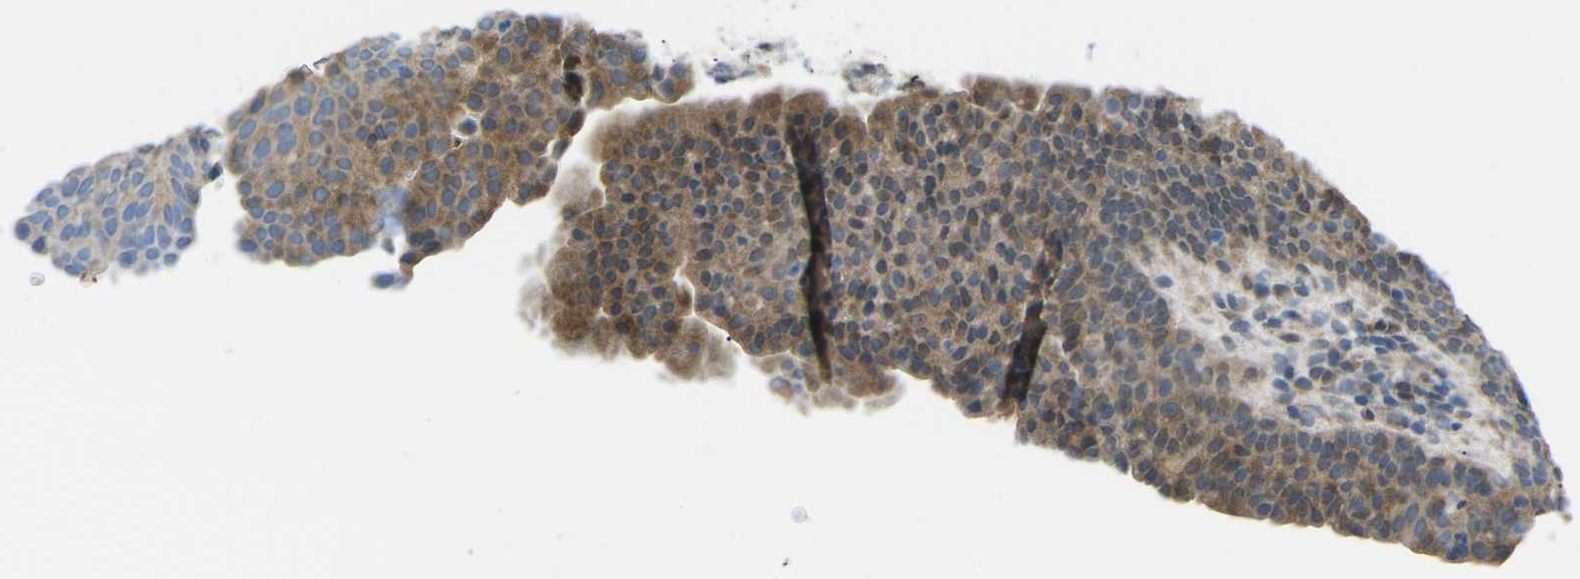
{"staining": {"intensity": "moderate", "quantity": ">75%", "location": "cytoplasmic/membranous,nuclear"}, "tissue": "urothelial cancer", "cell_type": "Tumor cells", "image_type": "cancer", "snomed": [{"axis": "morphology", "description": "Urothelial carcinoma, Low grade"}, {"axis": "topography", "description": "Urinary bladder"}], "caption": "Brown immunohistochemical staining in urothelial cancer reveals moderate cytoplasmic/membranous and nuclear expression in approximately >75% of tumor cells.", "gene": "ERBB4", "patient": {"sex": "female", "age": 75}}